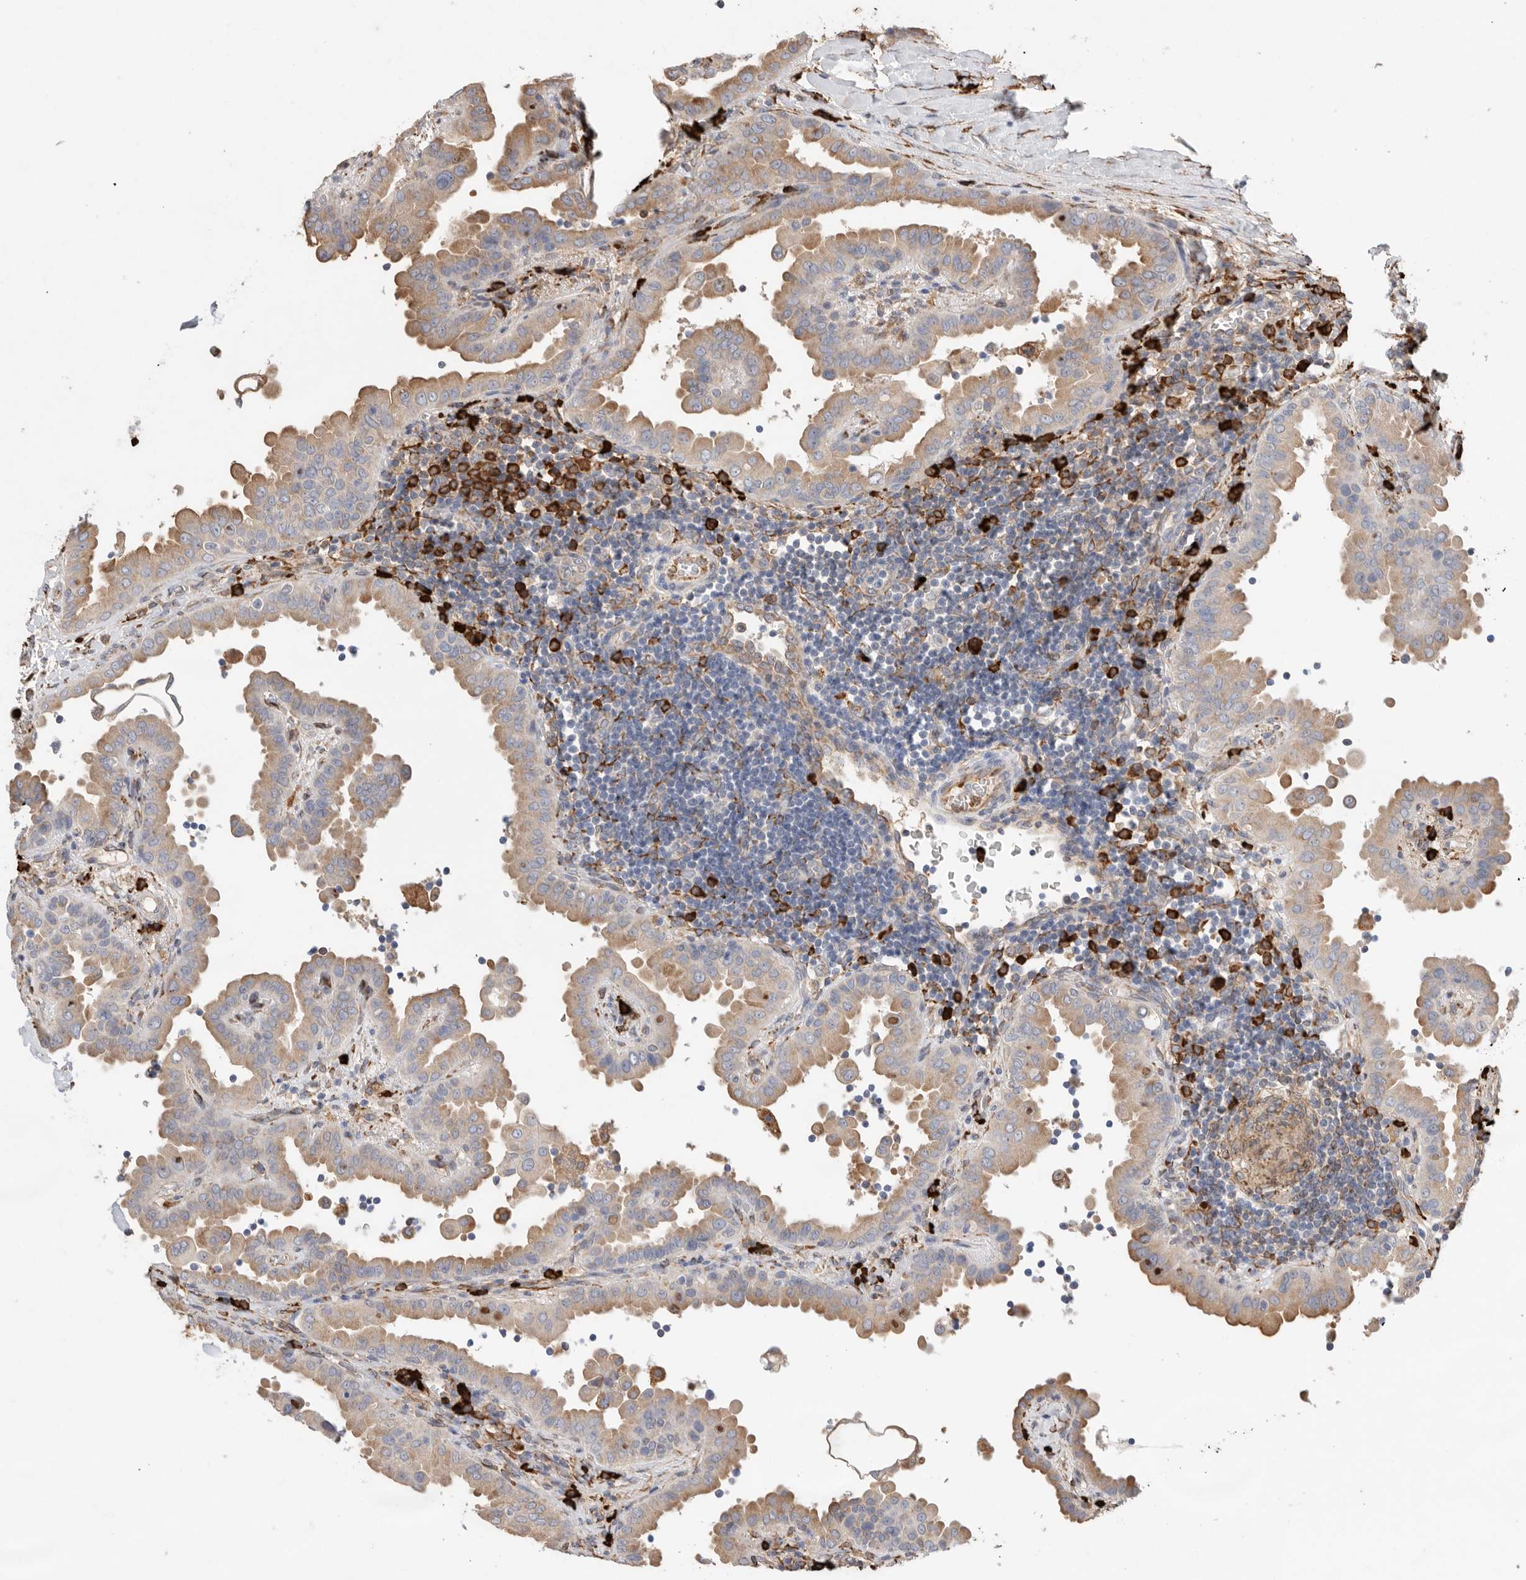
{"staining": {"intensity": "moderate", "quantity": ">75%", "location": "cytoplasmic/membranous"}, "tissue": "thyroid cancer", "cell_type": "Tumor cells", "image_type": "cancer", "snomed": [{"axis": "morphology", "description": "Papillary adenocarcinoma, NOS"}, {"axis": "topography", "description": "Thyroid gland"}], "caption": "Protein staining demonstrates moderate cytoplasmic/membranous staining in about >75% of tumor cells in thyroid cancer (papillary adenocarcinoma). Immunohistochemistry stains the protein of interest in brown and the nuclei are stained blue.", "gene": "BLOC1S5", "patient": {"sex": "male", "age": 33}}